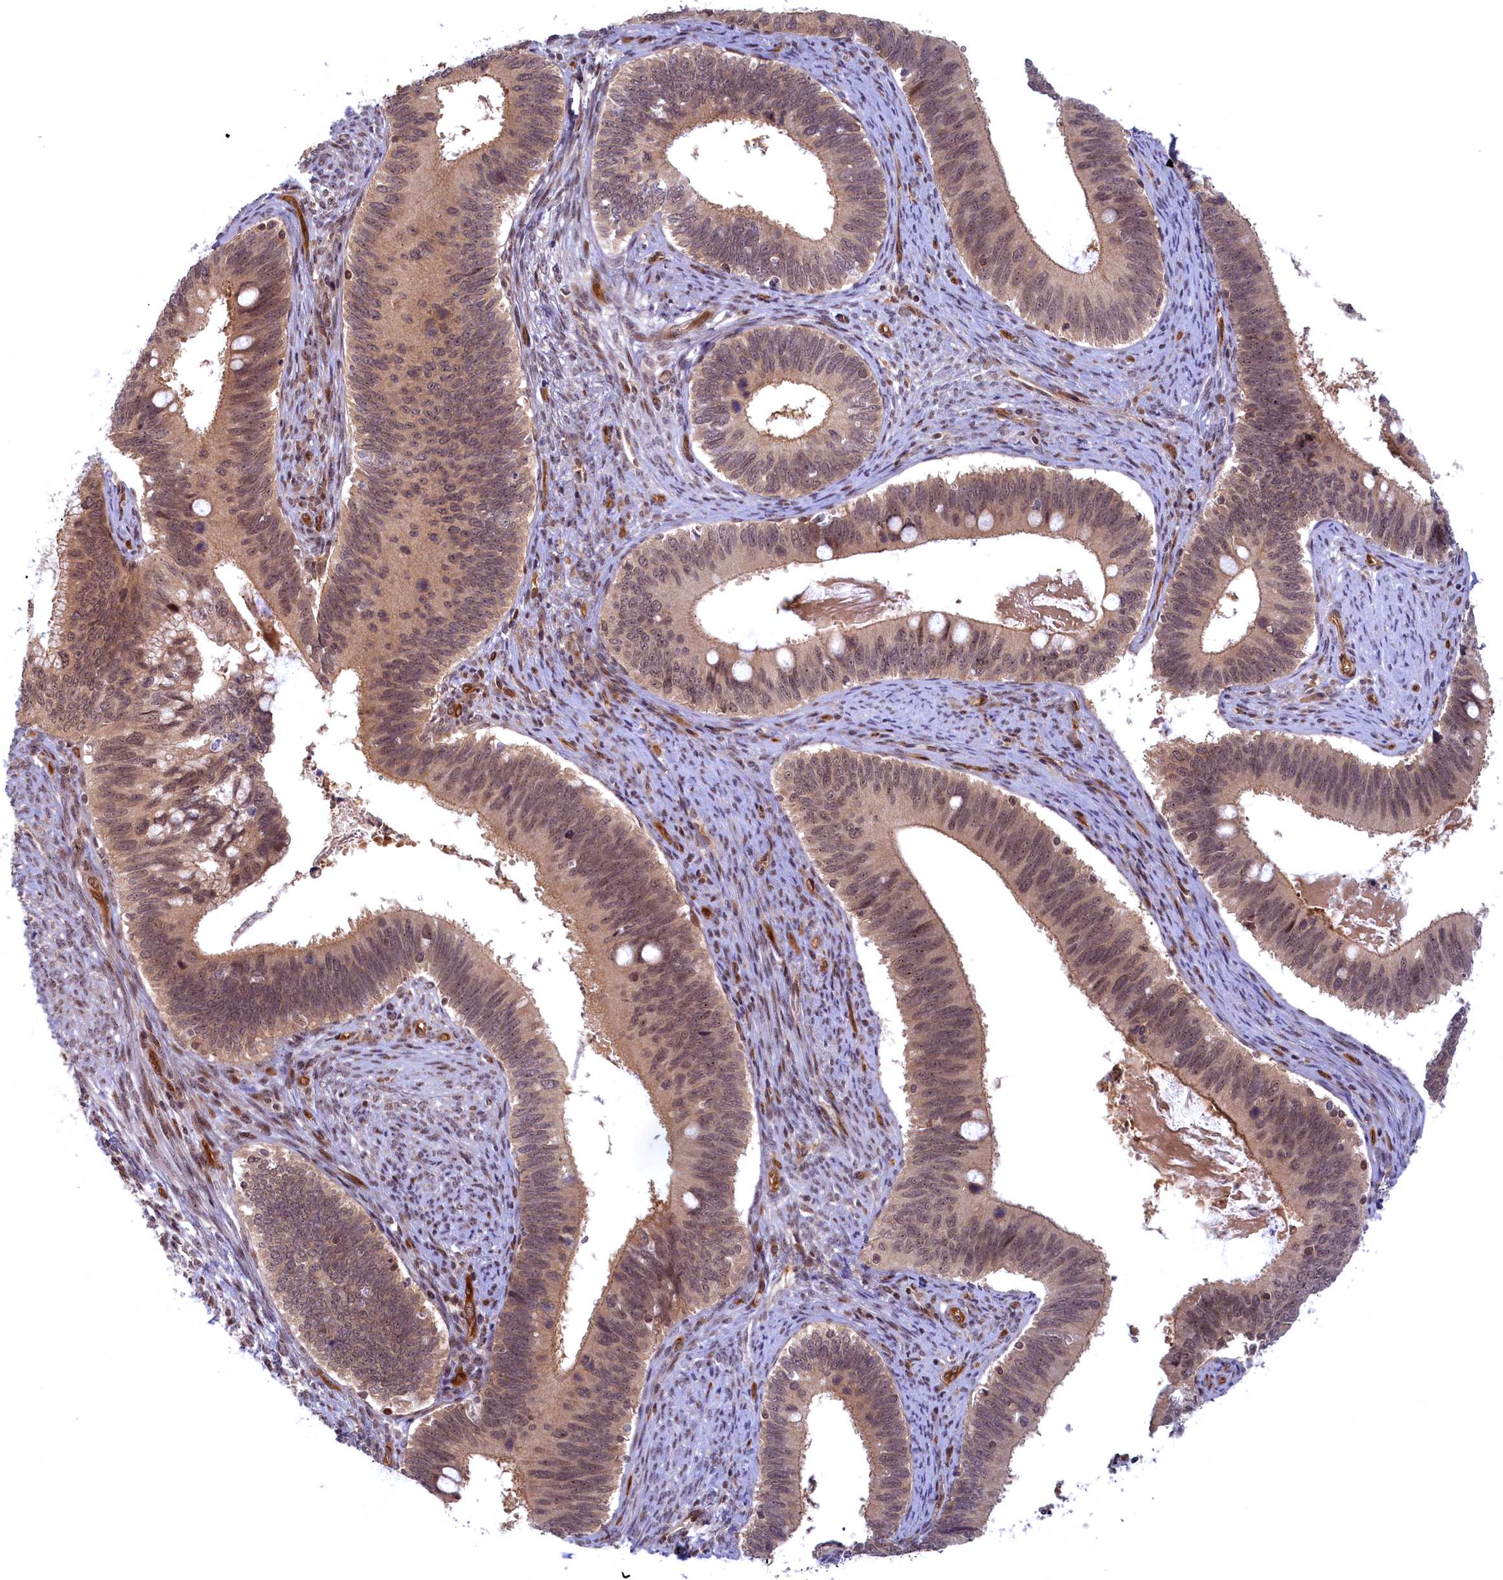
{"staining": {"intensity": "moderate", "quantity": ">75%", "location": "cytoplasmic/membranous,nuclear"}, "tissue": "cervical cancer", "cell_type": "Tumor cells", "image_type": "cancer", "snomed": [{"axis": "morphology", "description": "Adenocarcinoma, NOS"}, {"axis": "topography", "description": "Cervix"}], "caption": "Tumor cells reveal moderate cytoplasmic/membranous and nuclear staining in approximately >75% of cells in adenocarcinoma (cervical).", "gene": "SNRK", "patient": {"sex": "female", "age": 42}}